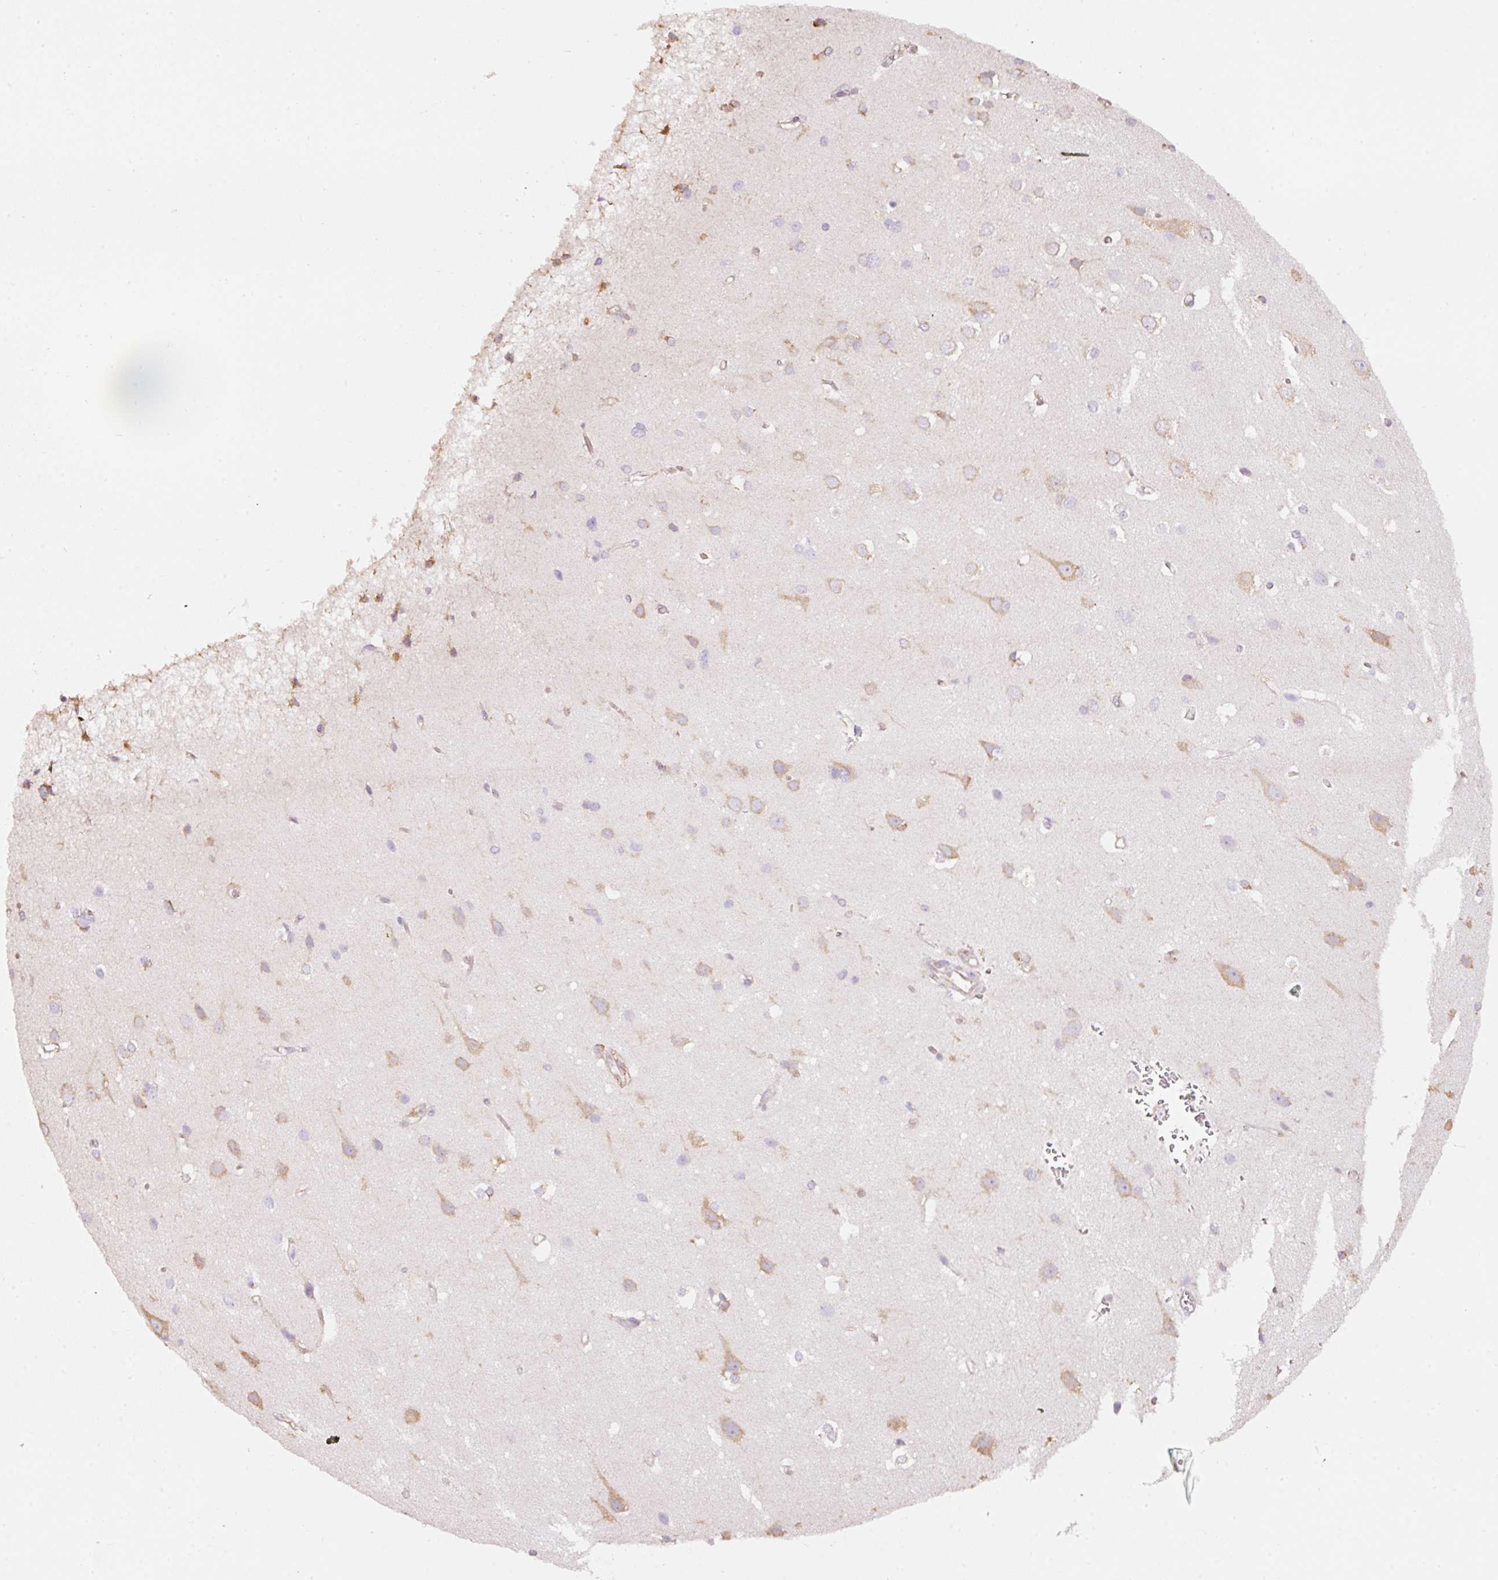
{"staining": {"intensity": "negative", "quantity": "none", "location": "none"}, "tissue": "cerebral cortex", "cell_type": "Endothelial cells", "image_type": "normal", "snomed": [{"axis": "morphology", "description": "Normal tissue, NOS"}, {"axis": "topography", "description": "Cerebral cortex"}], "caption": "Immunohistochemistry (IHC) micrograph of unremarkable cerebral cortex stained for a protein (brown), which demonstrates no staining in endothelial cells.", "gene": "GCG", "patient": {"sex": "male", "age": 37}}